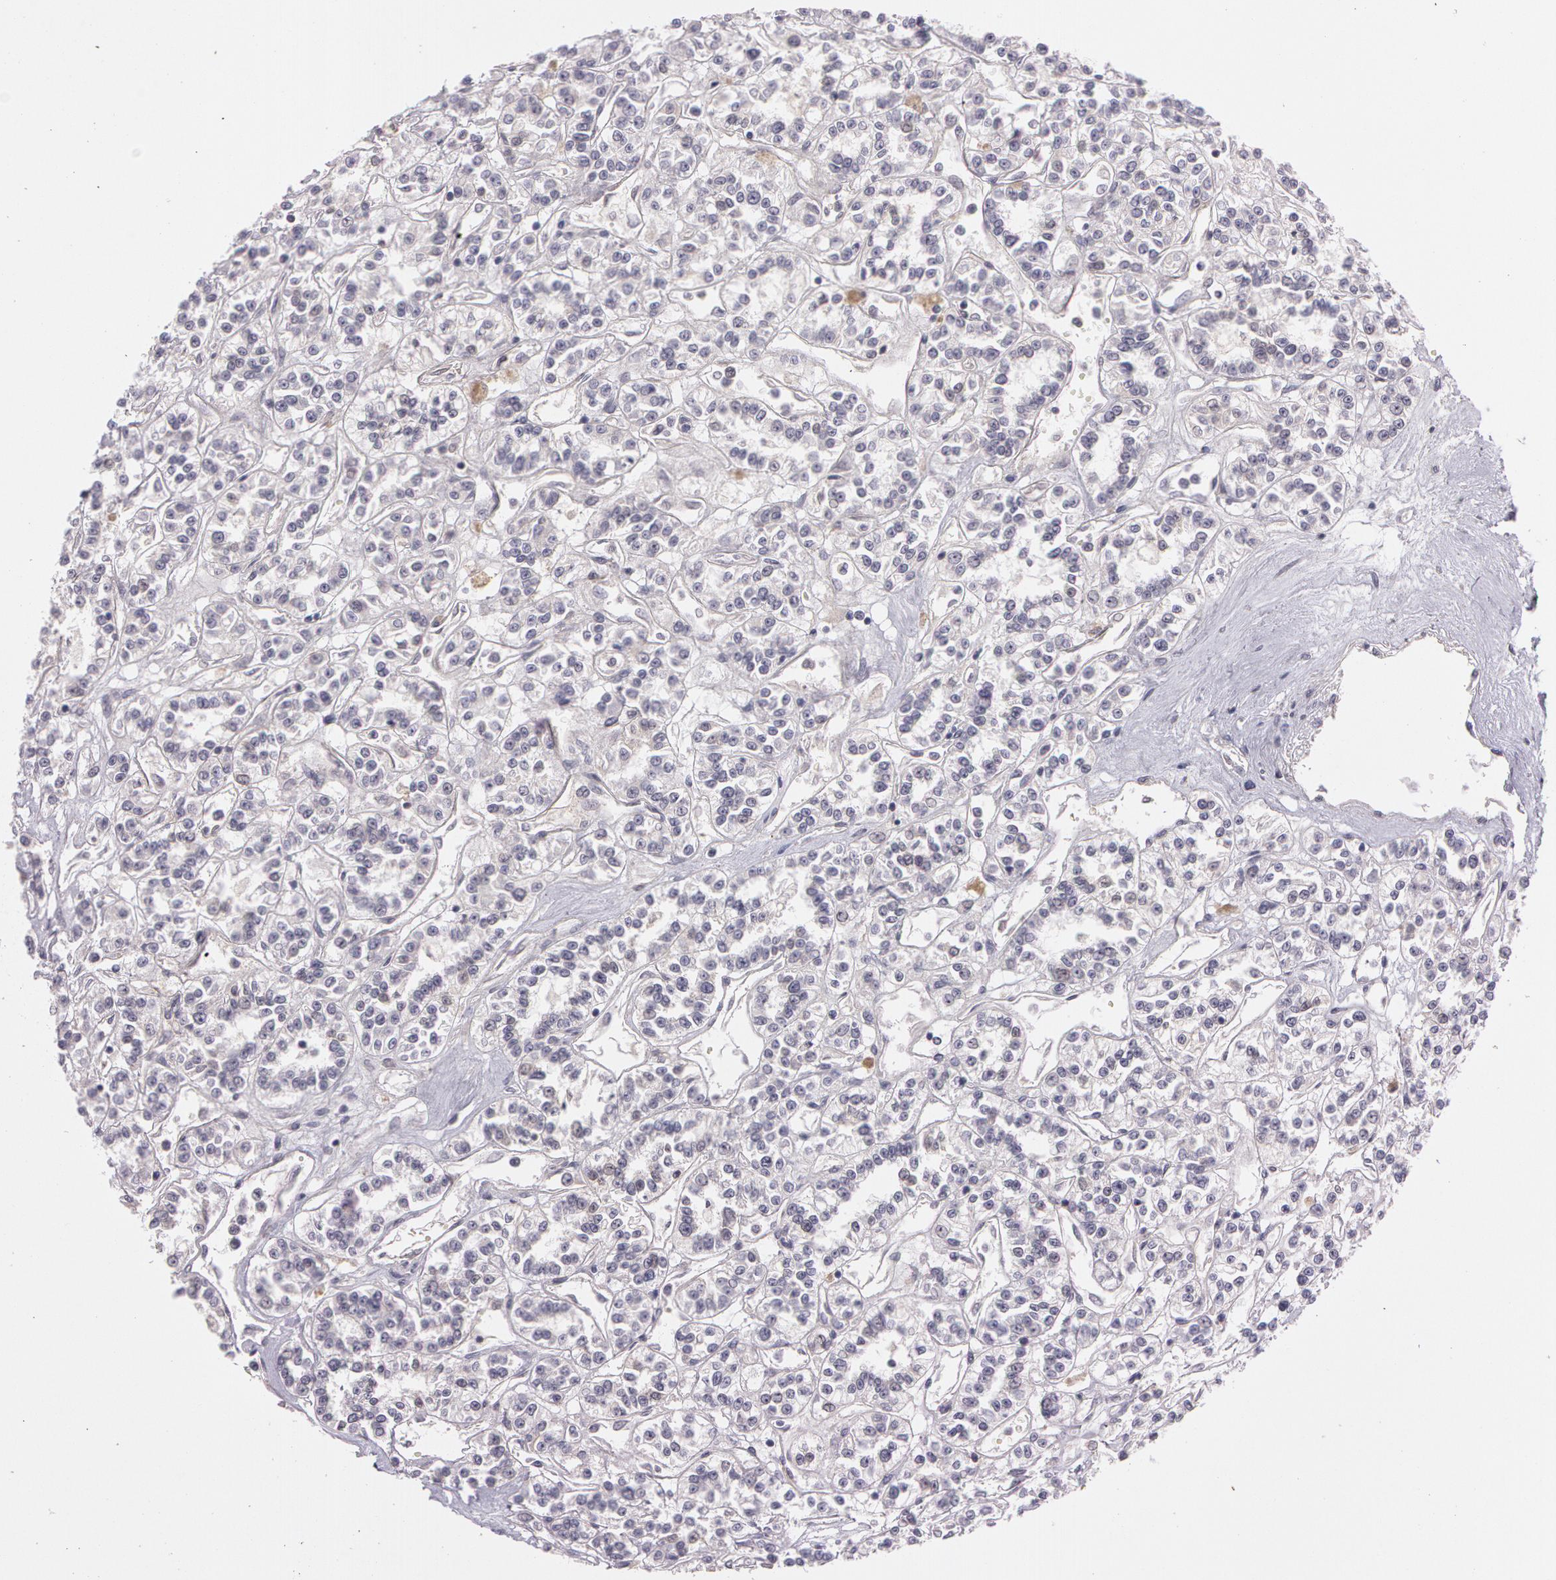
{"staining": {"intensity": "negative", "quantity": "none", "location": "none"}, "tissue": "renal cancer", "cell_type": "Tumor cells", "image_type": "cancer", "snomed": [{"axis": "morphology", "description": "Adenocarcinoma, NOS"}, {"axis": "topography", "description": "Kidney"}], "caption": "Renal cancer (adenocarcinoma) stained for a protein using IHC displays no positivity tumor cells.", "gene": "MXRA5", "patient": {"sex": "female", "age": 76}}